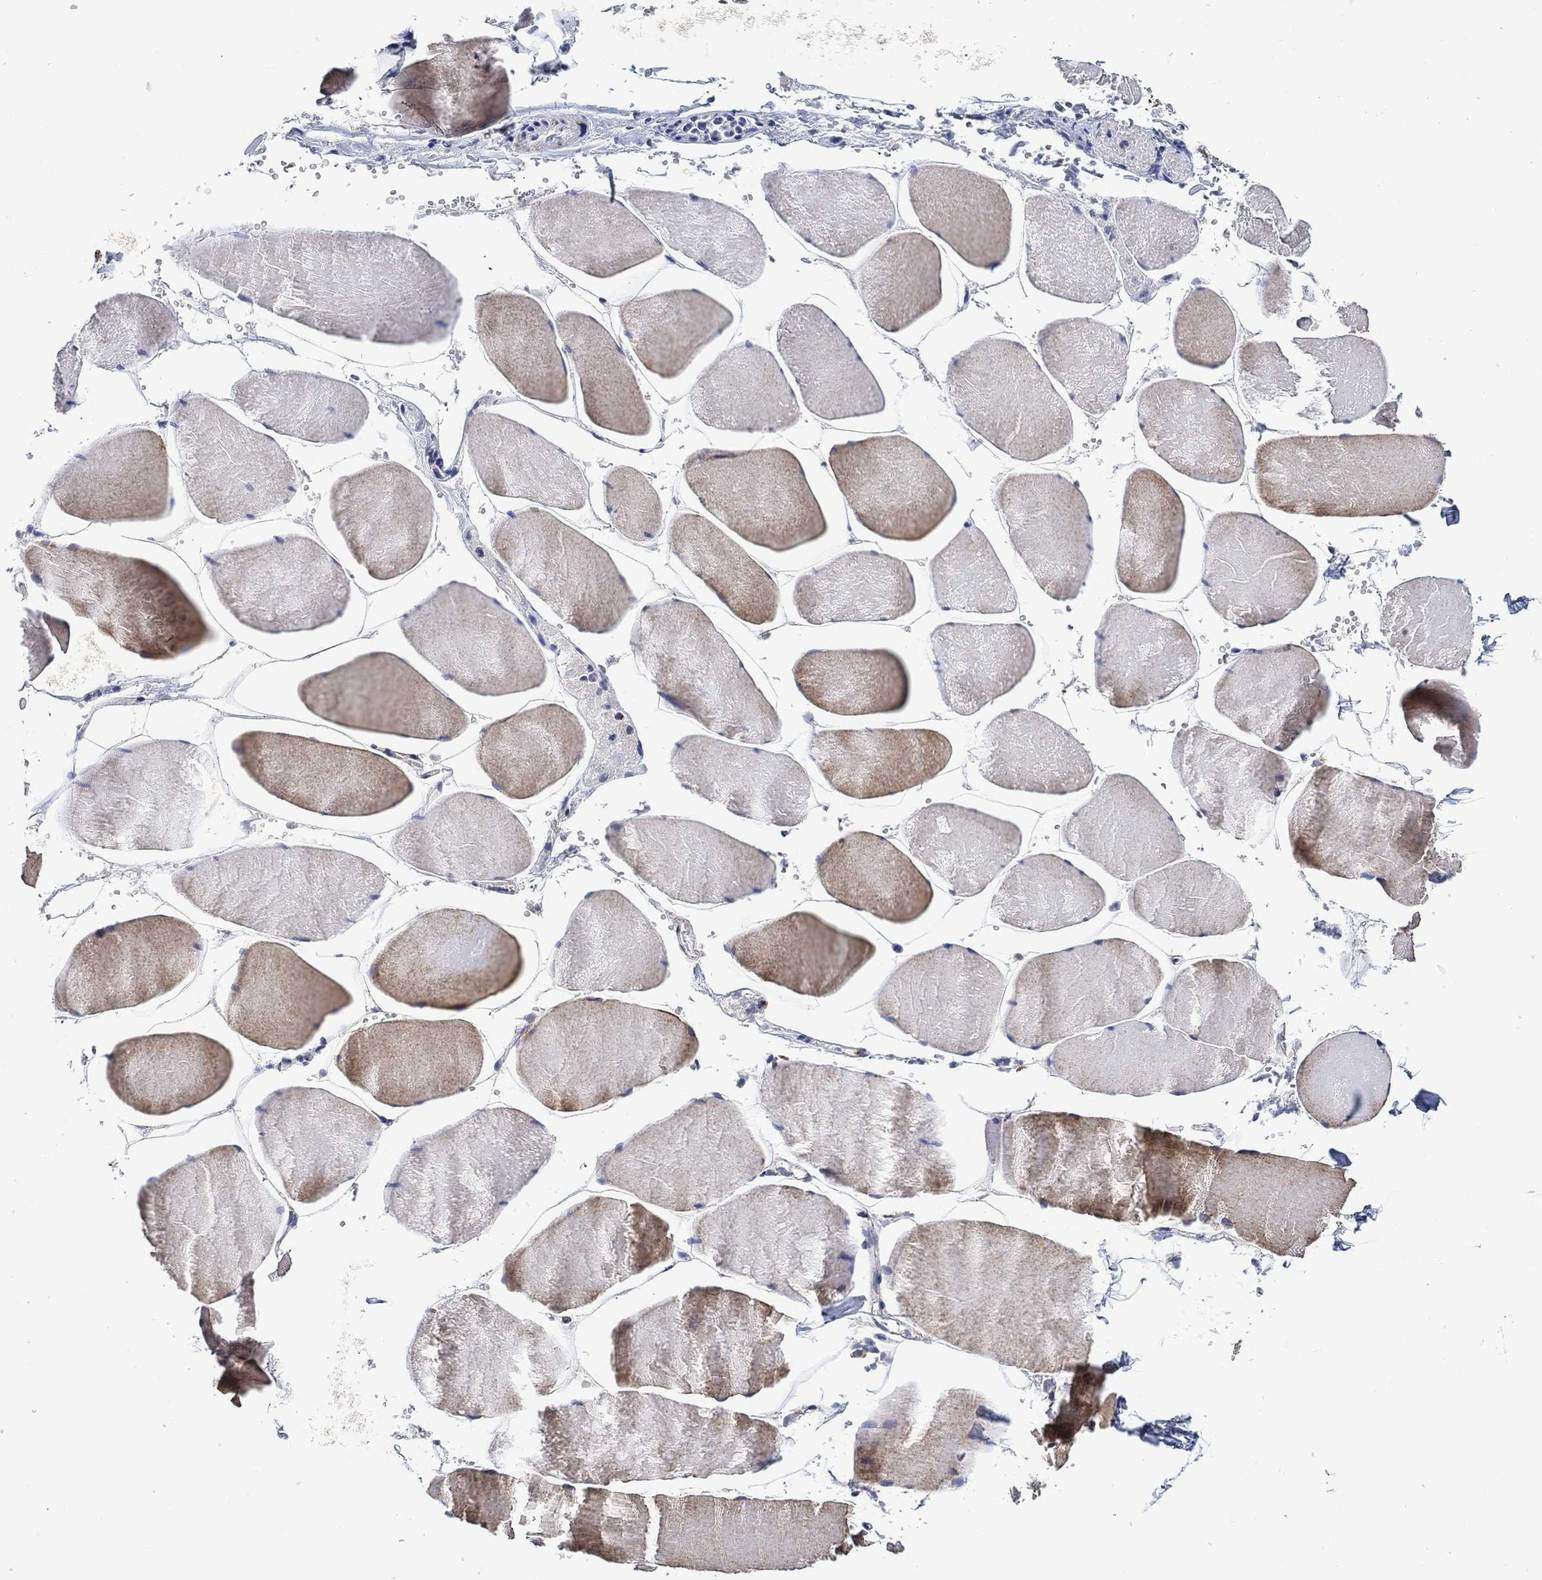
{"staining": {"intensity": "moderate", "quantity": "<25%", "location": "cytoplasmic/membranous"}, "tissue": "skeletal muscle", "cell_type": "Myocytes", "image_type": "normal", "snomed": [{"axis": "morphology", "description": "Normal tissue, NOS"}, {"axis": "morphology", "description": "Malignant melanoma, Metastatic site"}, {"axis": "topography", "description": "Skeletal muscle"}], "caption": "Immunohistochemistry (IHC) (DAB (3,3'-diaminobenzidine)) staining of normal human skeletal muscle displays moderate cytoplasmic/membranous protein expression in about <25% of myocytes. The protein of interest is stained brown, and the nuclei are stained in blue (DAB IHC with brightfield microscopy, high magnification).", "gene": "NDUFS3", "patient": {"sex": "male", "age": 50}}